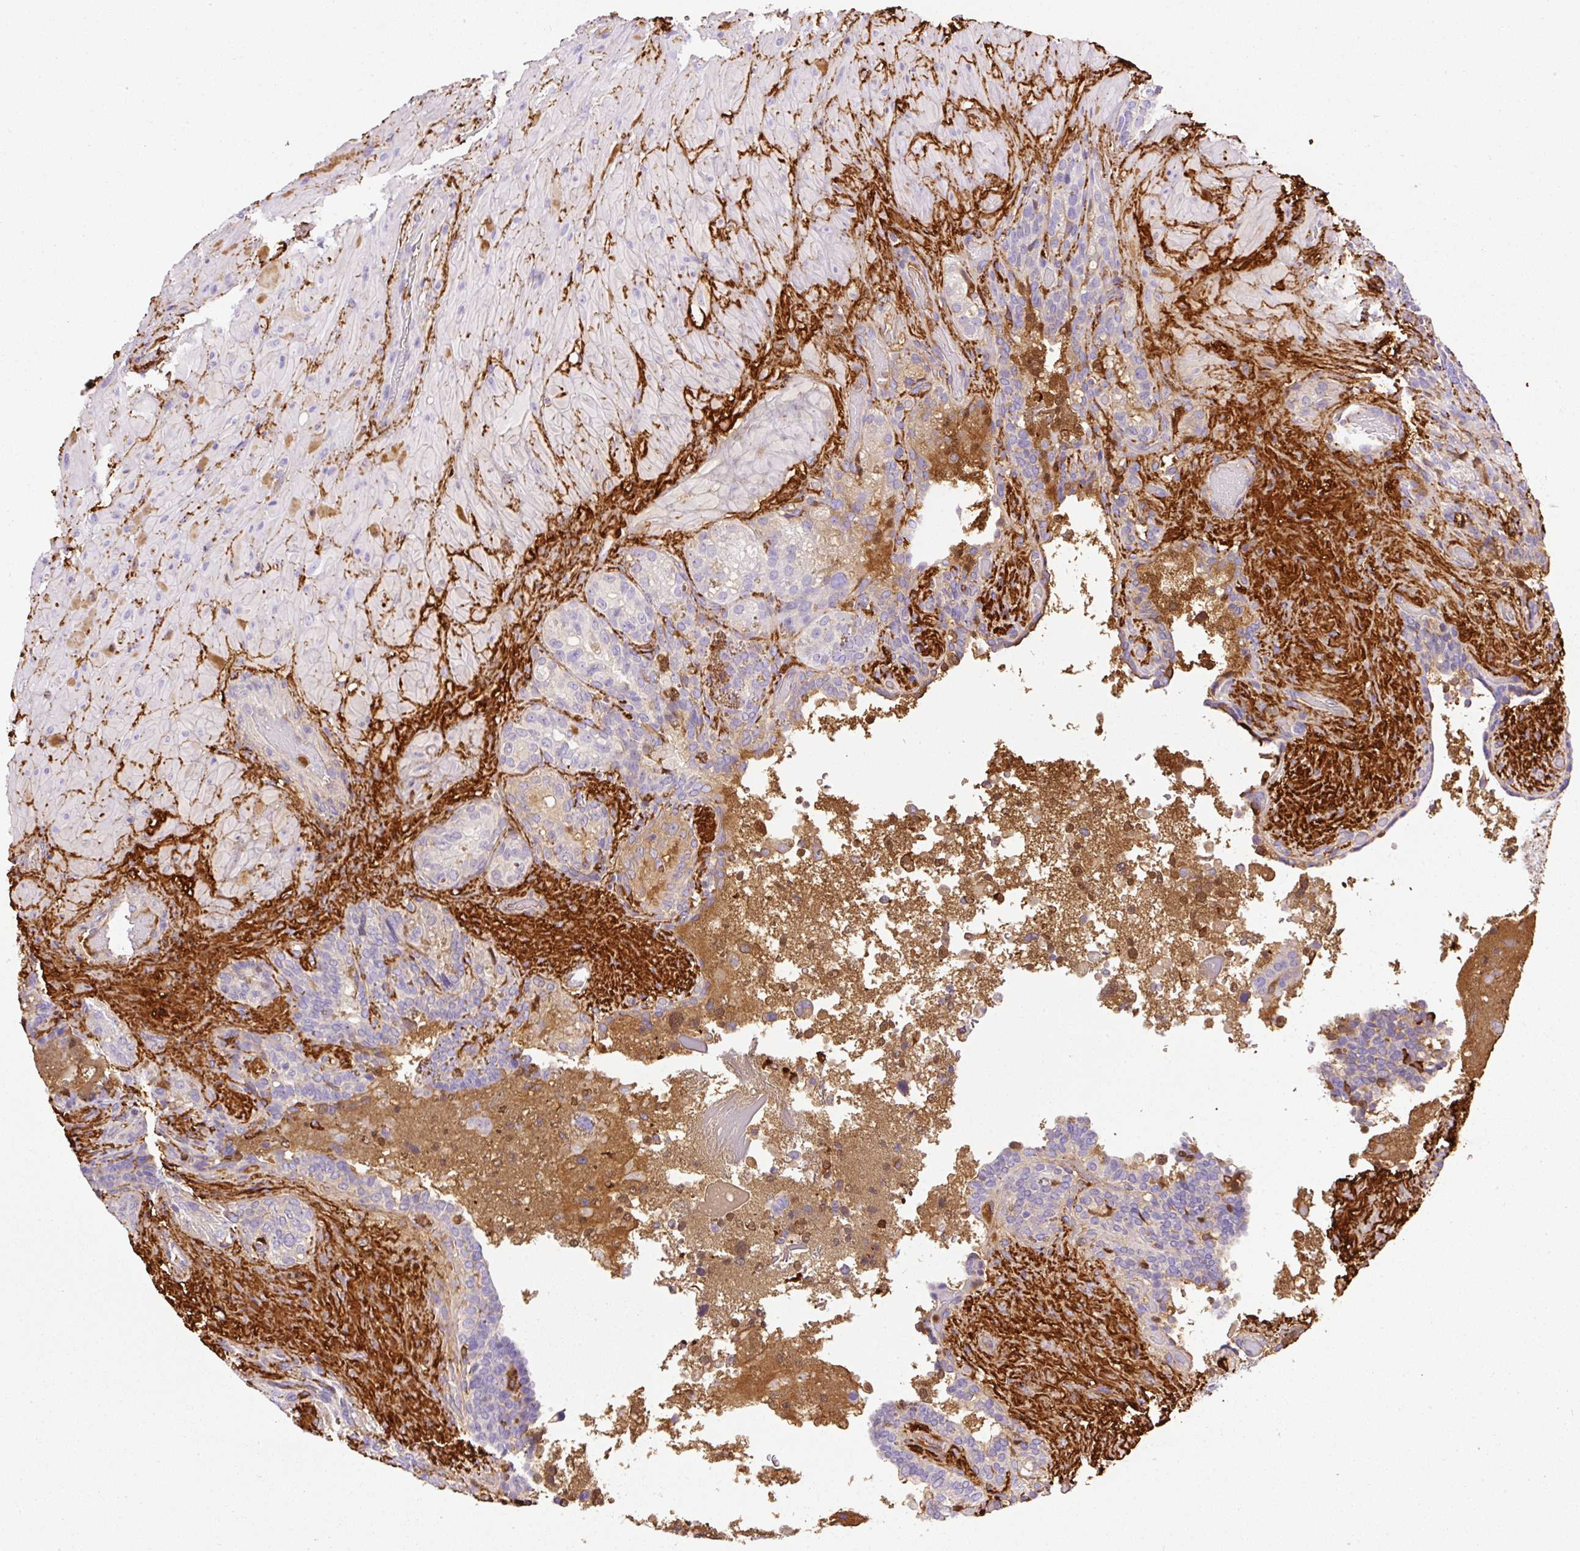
{"staining": {"intensity": "negative", "quantity": "none", "location": "none"}, "tissue": "seminal vesicle", "cell_type": "Glandular cells", "image_type": "normal", "snomed": [{"axis": "morphology", "description": "Normal tissue, NOS"}, {"axis": "topography", "description": "Seminal veicle"}], "caption": "An image of human seminal vesicle is negative for staining in glandular cells.", "gene": "APCS", "patient": {"sex": "male", "age": 69}}